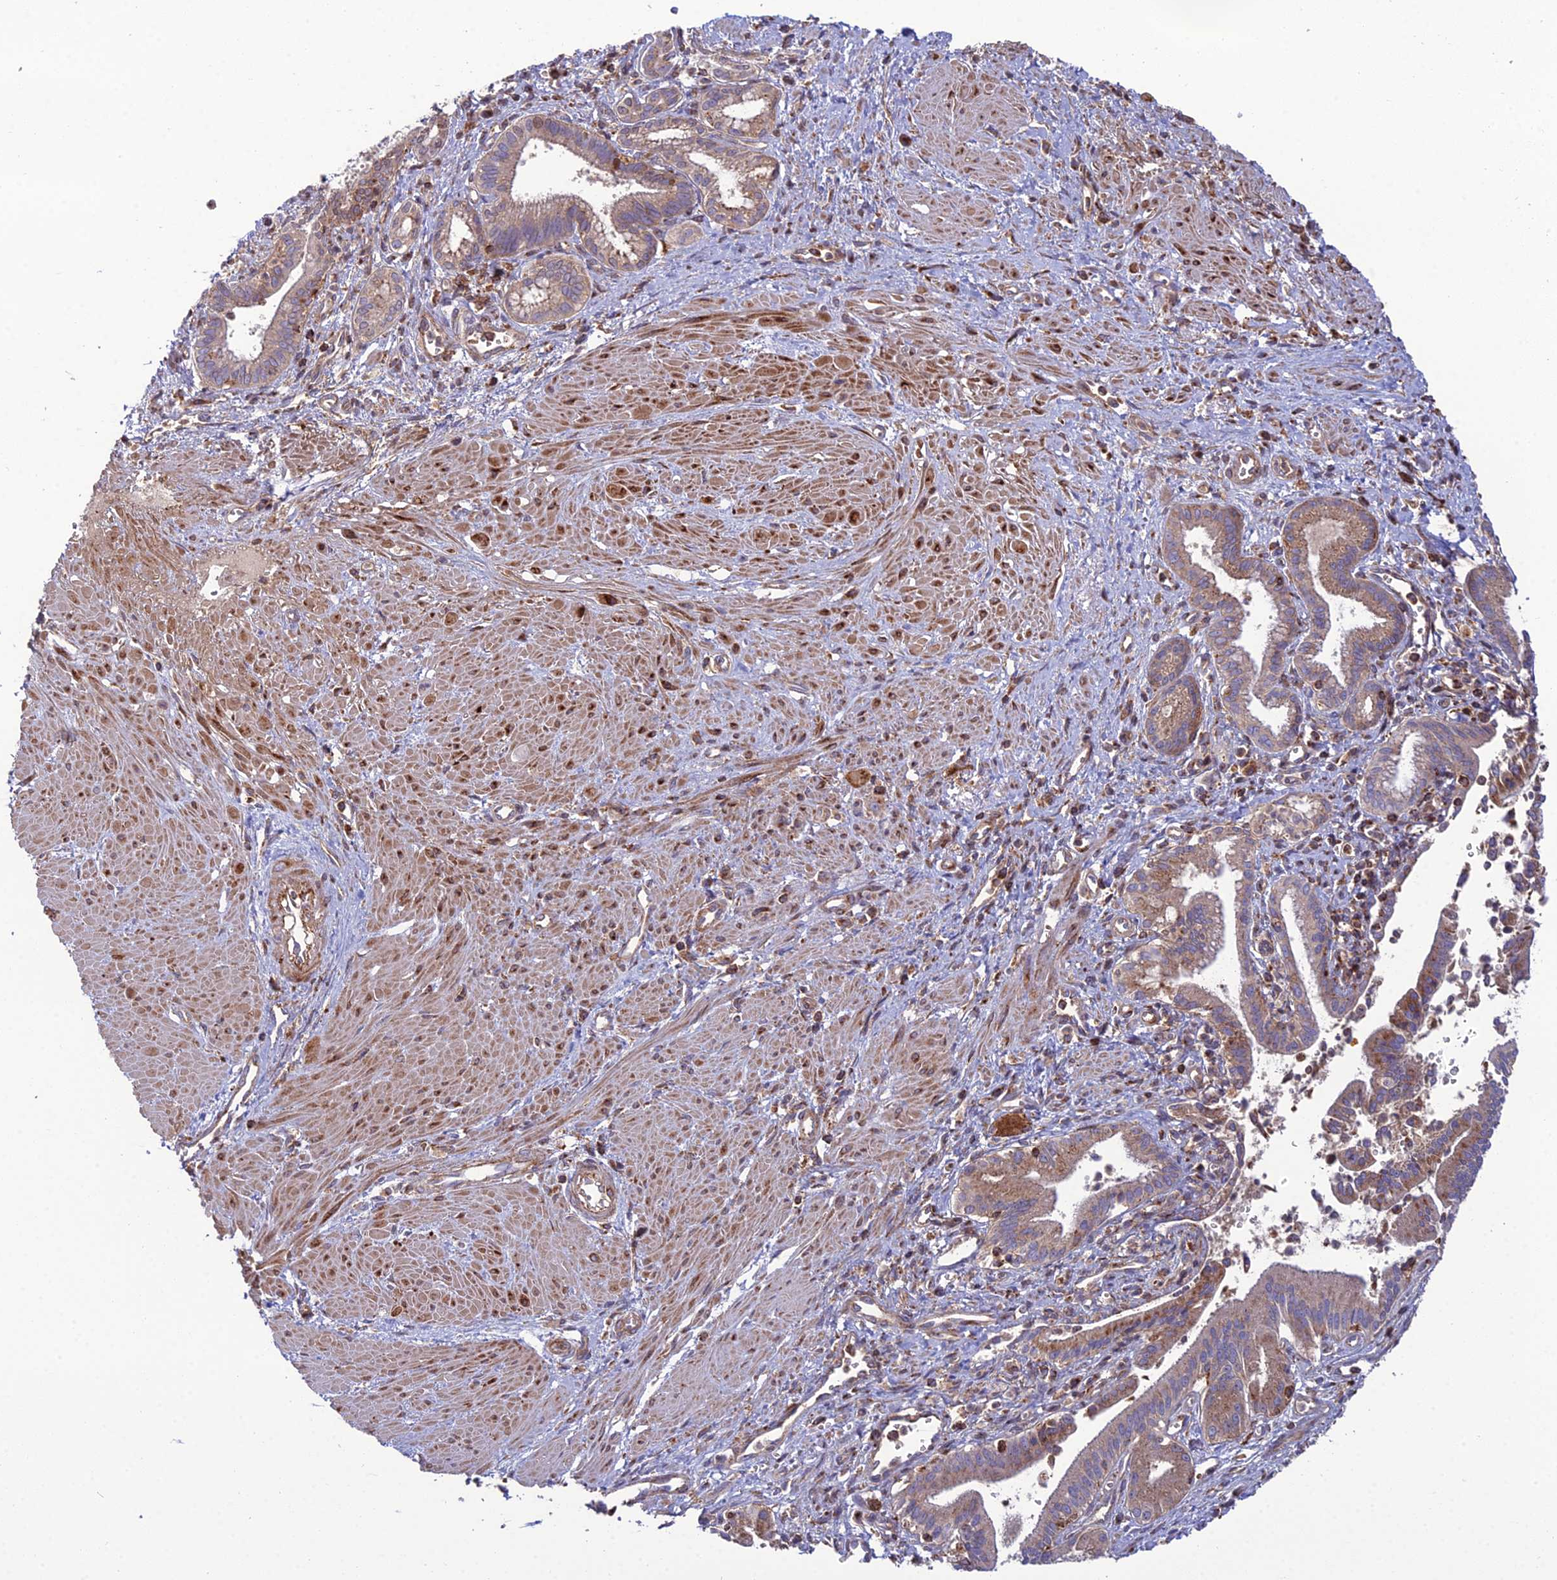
{"staining": {"intensity": "moderate", "quantity": ">75%", "location": "cytoplasmic/membranous"}, "tissue": "pancreatic cancer", "cell_type": "Tumor cells", "image_type": "cancer", "snomed": [{"axis": "morphology", "description": "Adenocarcinoma, NOS"}, {"axis": "topography", "description": "Pancreas"}], "caption": "Immunohistochemical staining of adenocarcinoma (pancreatic) shows moderate cytoplasmic/membranous protein staining in approximately >75% of tumor cells.", "gene": "LNPEP", "patient": {"sex": "male", "age": 78}}